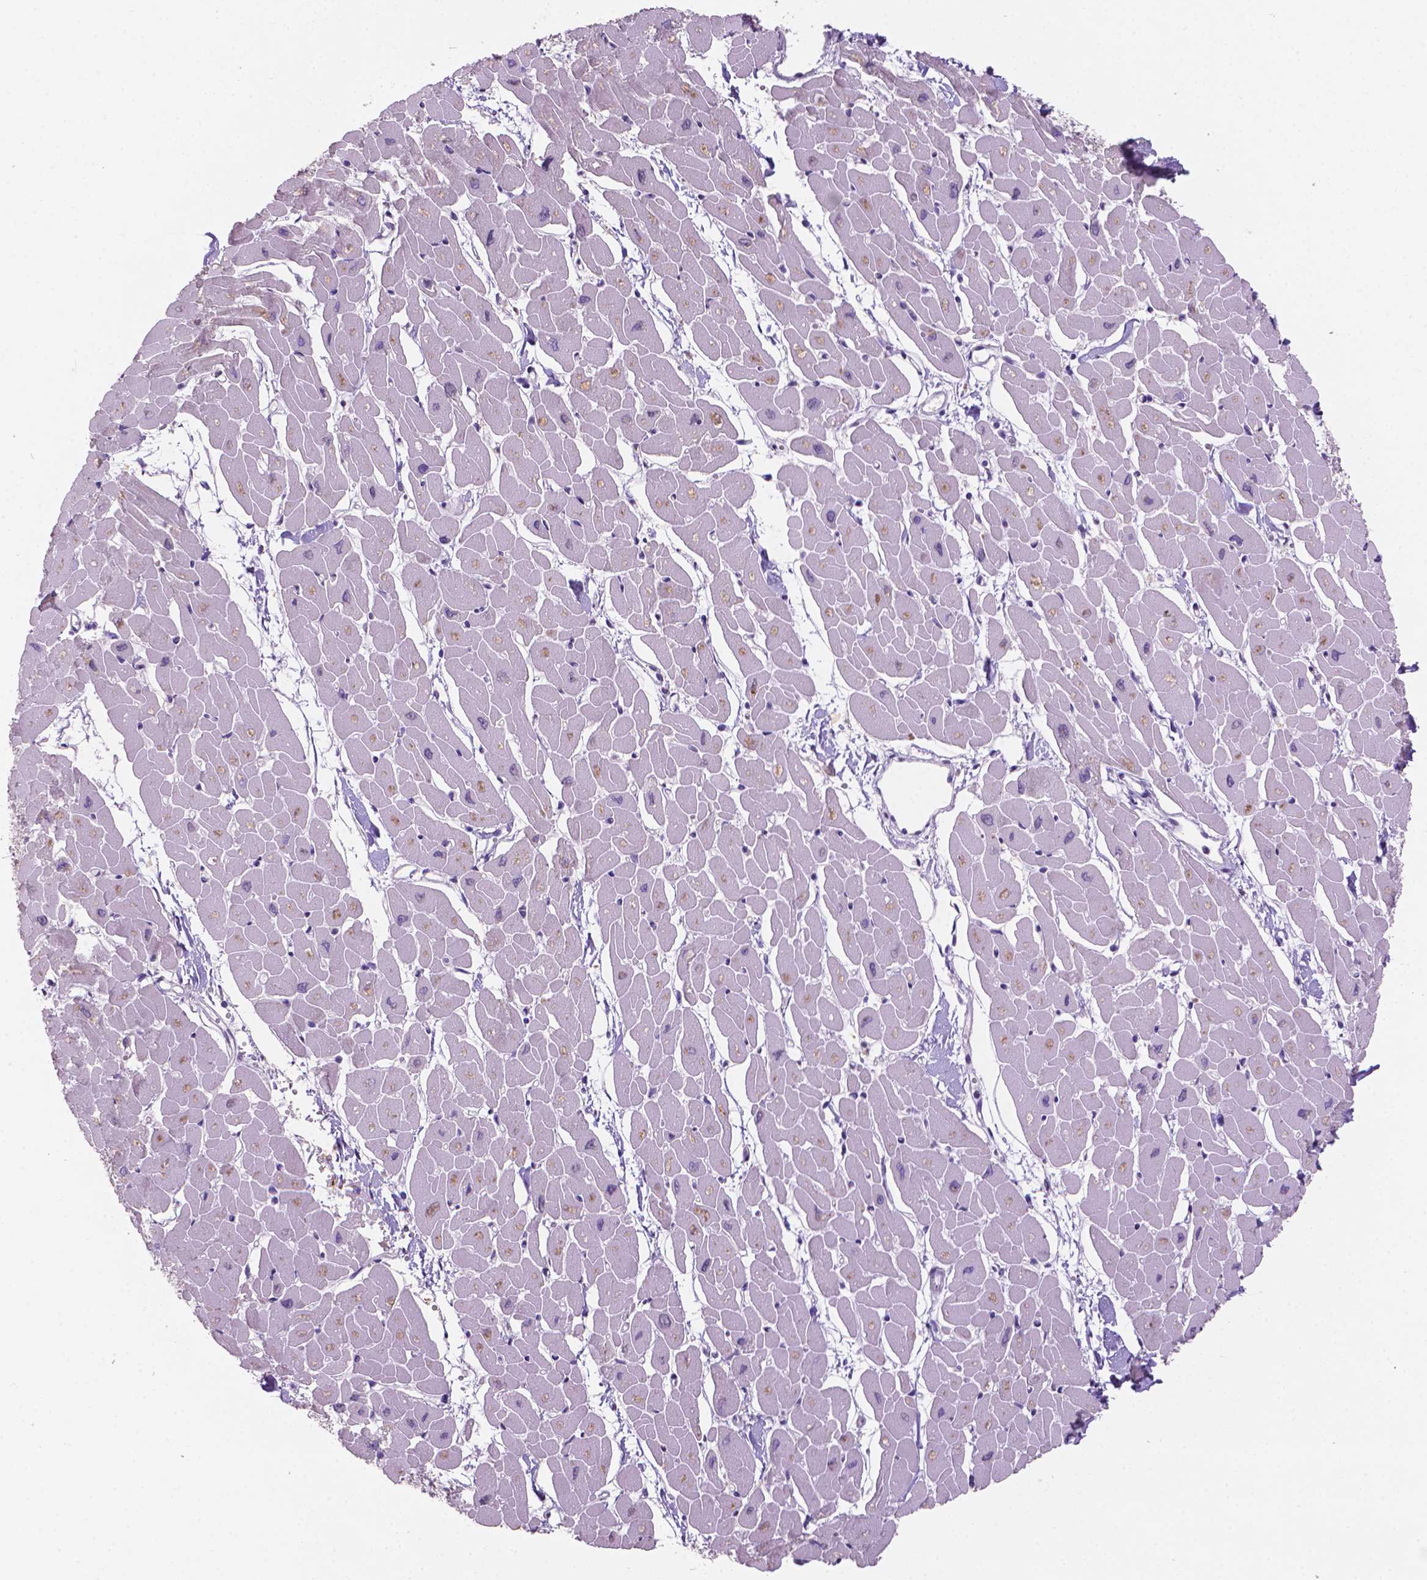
{"staining": {"intensity": "negative", "quantity": "none", "location": "none"}, "tissue": "heart muscle", "cell_type": "Cardiomyocytes", "image_type": "normal", "snomed": [{"axis": "morphology", "description": "Normal tissue, NOS"}, {"axis": "topography", "description": "Heart"}], "caption": "A high-resolution histopathology image shows IHC staining of benign heart muscle, which shows no significant staining in cardiomyocytes.", "gene": "MUC1", "patient": {"sex": "male", "age": 57}}